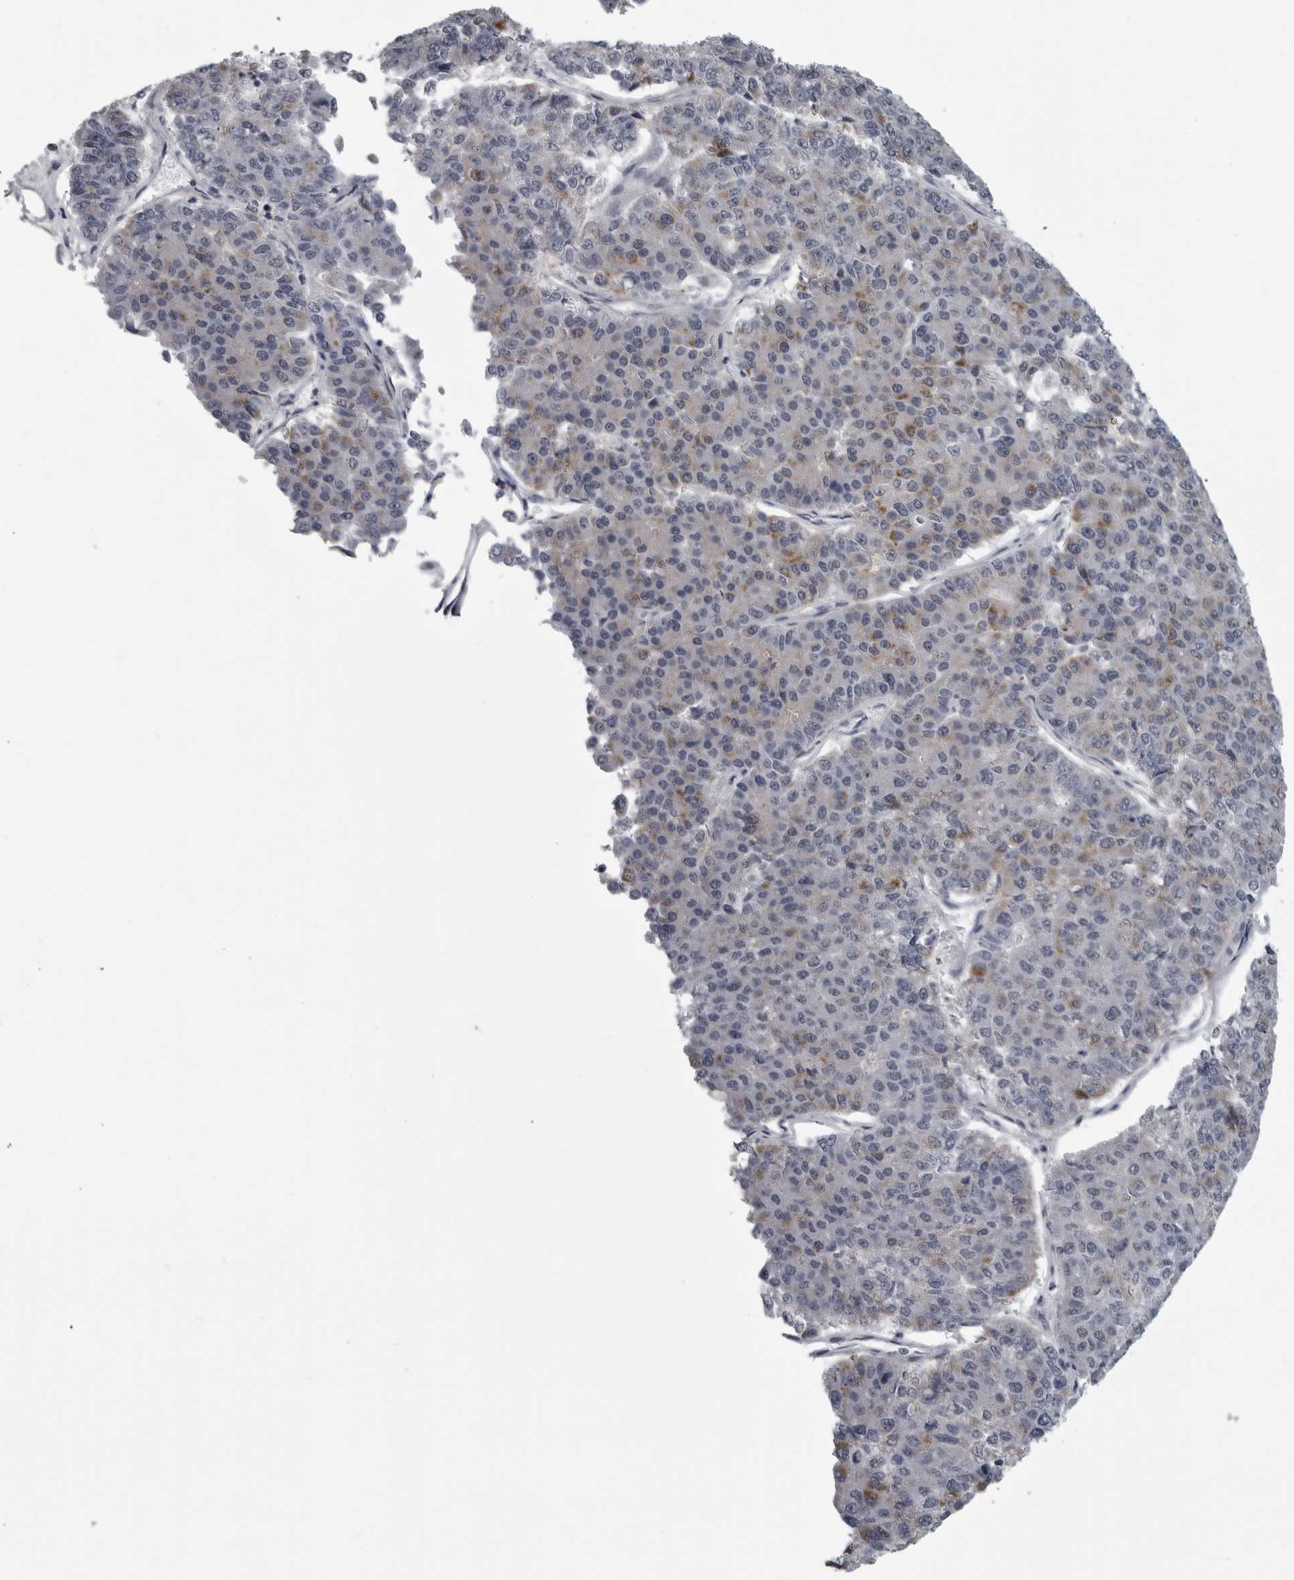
{"staining": {"intensity": "moderate", "quantity": "25%-75%", "location": "cytoplasmic/membranous"}, "tissue": "pancreatic cancer", "cell_type": "Tumor cells", "image_type": "cancer", "snomed": [{"axis": "morphology", "description": "Adenocarcinoma, NOS"}, {"axis": "topography", "description": "Pancreas"}], "caption": "Protein expression analysis of human pancreatic cancer reveals moderate cytoplasmic/membranous expression in approximately 25%-75% of tumor cells. The protein of interest is stained brown, and the nuclei are stained in blue (DAB IHC with brightfield microscopy, high magnification).", "gene": "LYSMD1", "patient": {"sex": "male", "age": 50}}